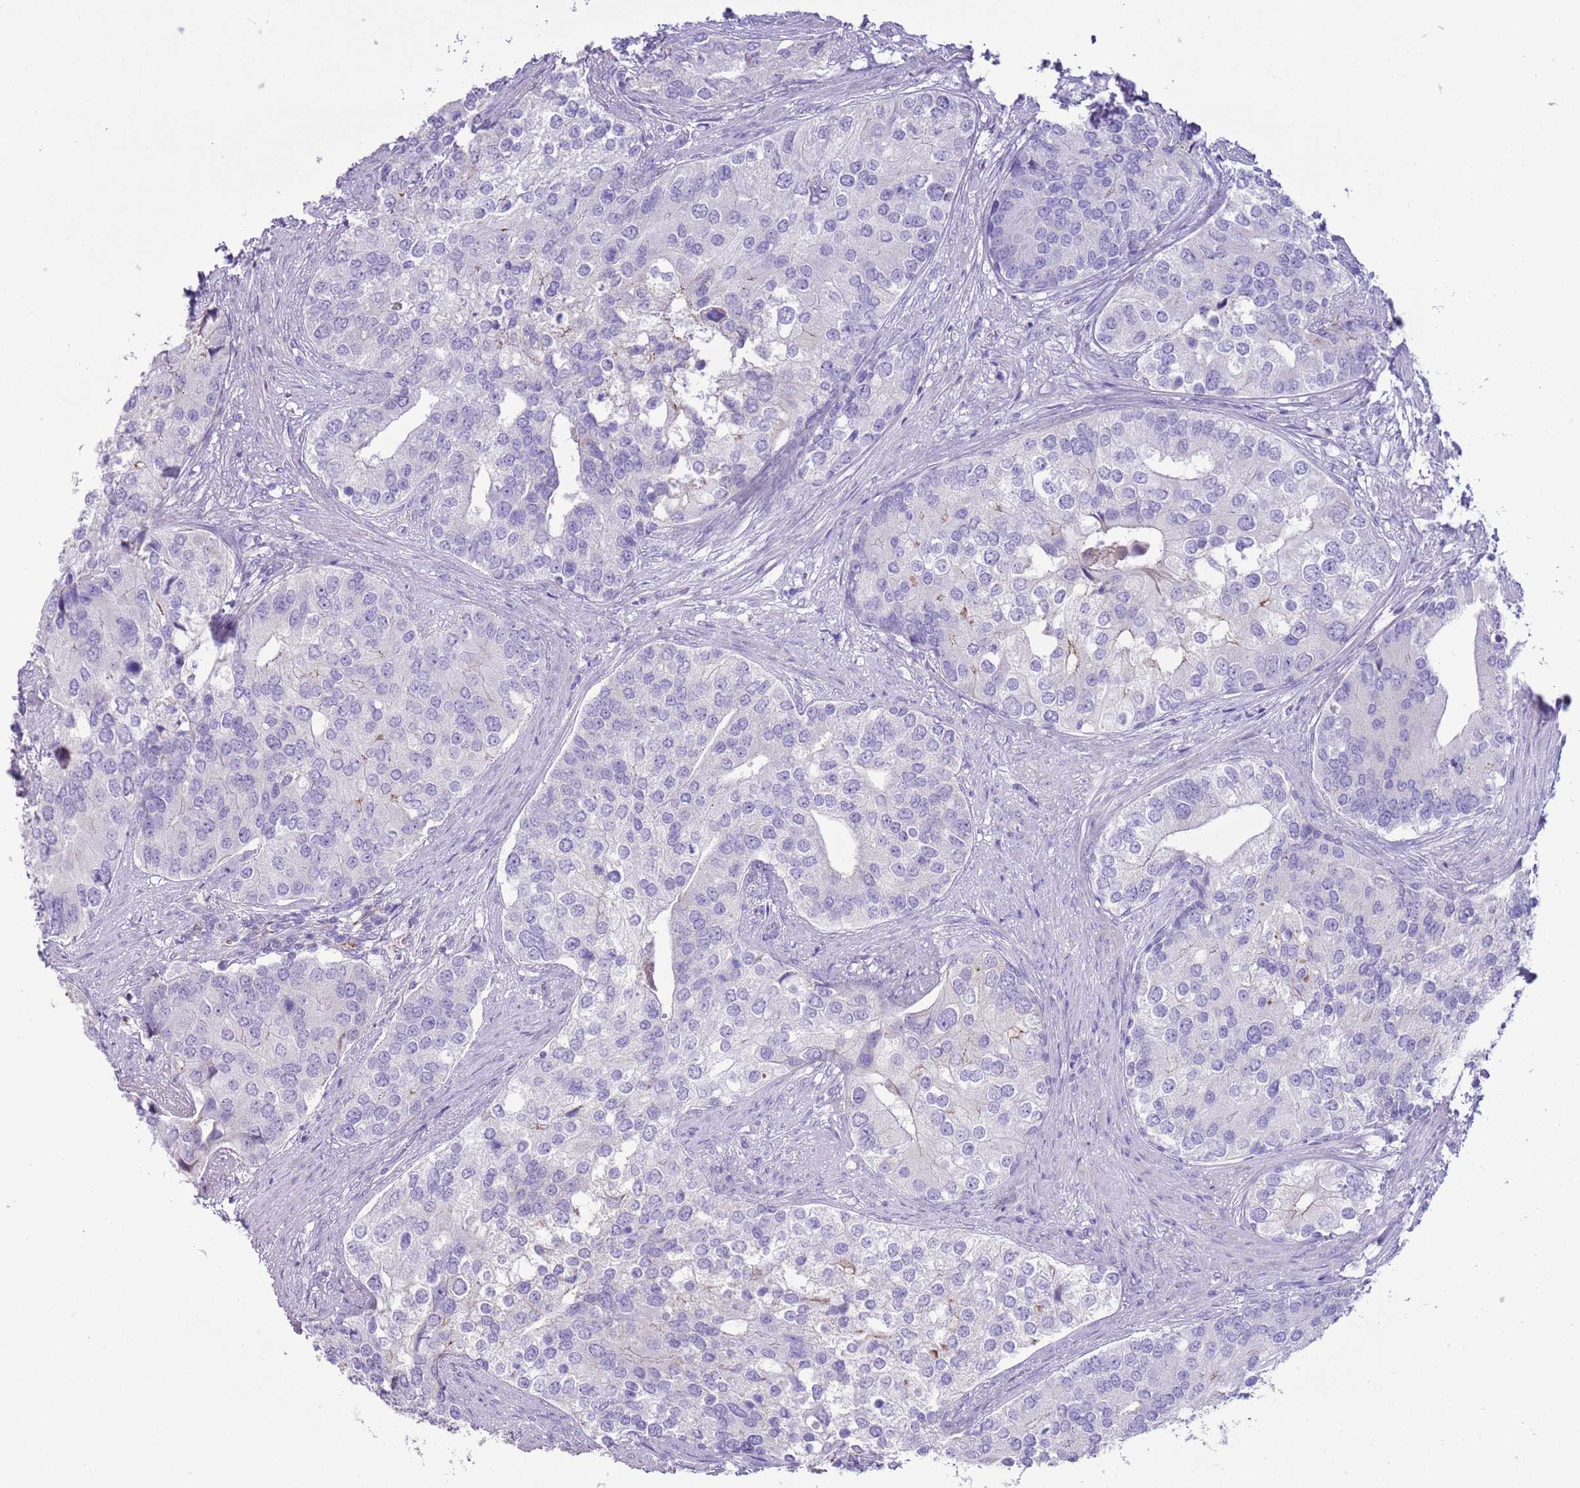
{"staining": {"intensity": "negative", "quantity": "none", "location": "none"}, "tissue": "prostate cancer", "cell_type": "Tumor cells", "image_type": "cancer", "snomed": [{"axis": "morphology", "description": "Adenocarcinoma, High grade"}, {"axis": "topography", "description": "Prostate"}], "caption": "This is an IHC image of human prostate adenocarcinoma (high-grade). There is no staining in tumor cells.", "gene": "ZNF697", "patient": {"sex": "male", "age": 62}}